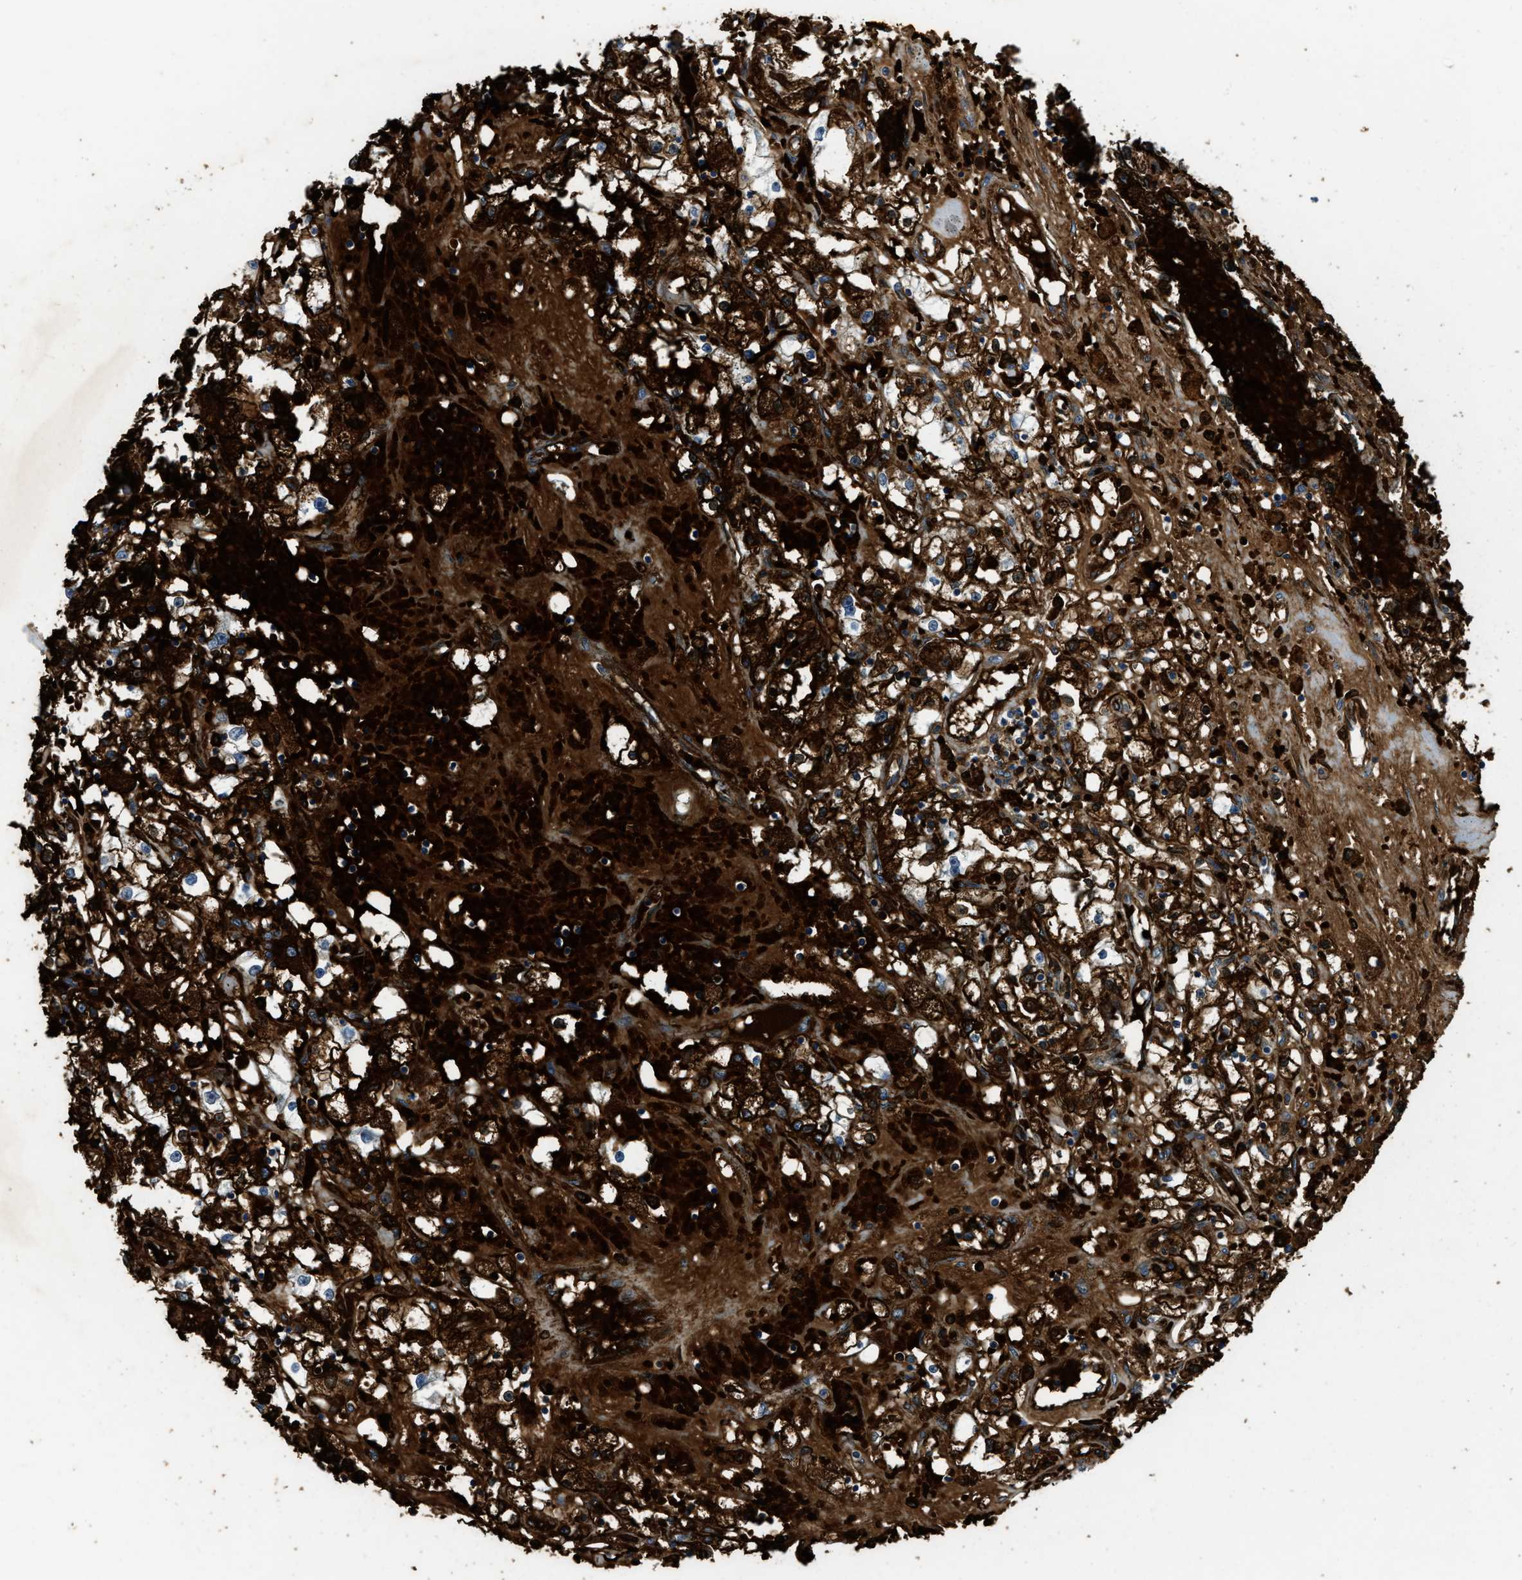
{"staining": {"intensity": "moderate", "quantity": ">75%", "location": "cytoplasmic/membranous"}, "tissue": "renal cancer", "cell_type": "Tumor cells", "image_type": "cancer", "snomed": [{"axis": "morphology", "description": "Adenocarcinoma, NOS"}, {"axis": "topography", "description": "Kidney"}], "caption": "Immunohistochemical staining of human renal adenocarcinoma exhibits medium levels of moderate cytoplasmic/membranous protein expression in approximately >75% of tumor cells.", "gene": "ERC1", "patient": {"sex": "male", "age": 56}}